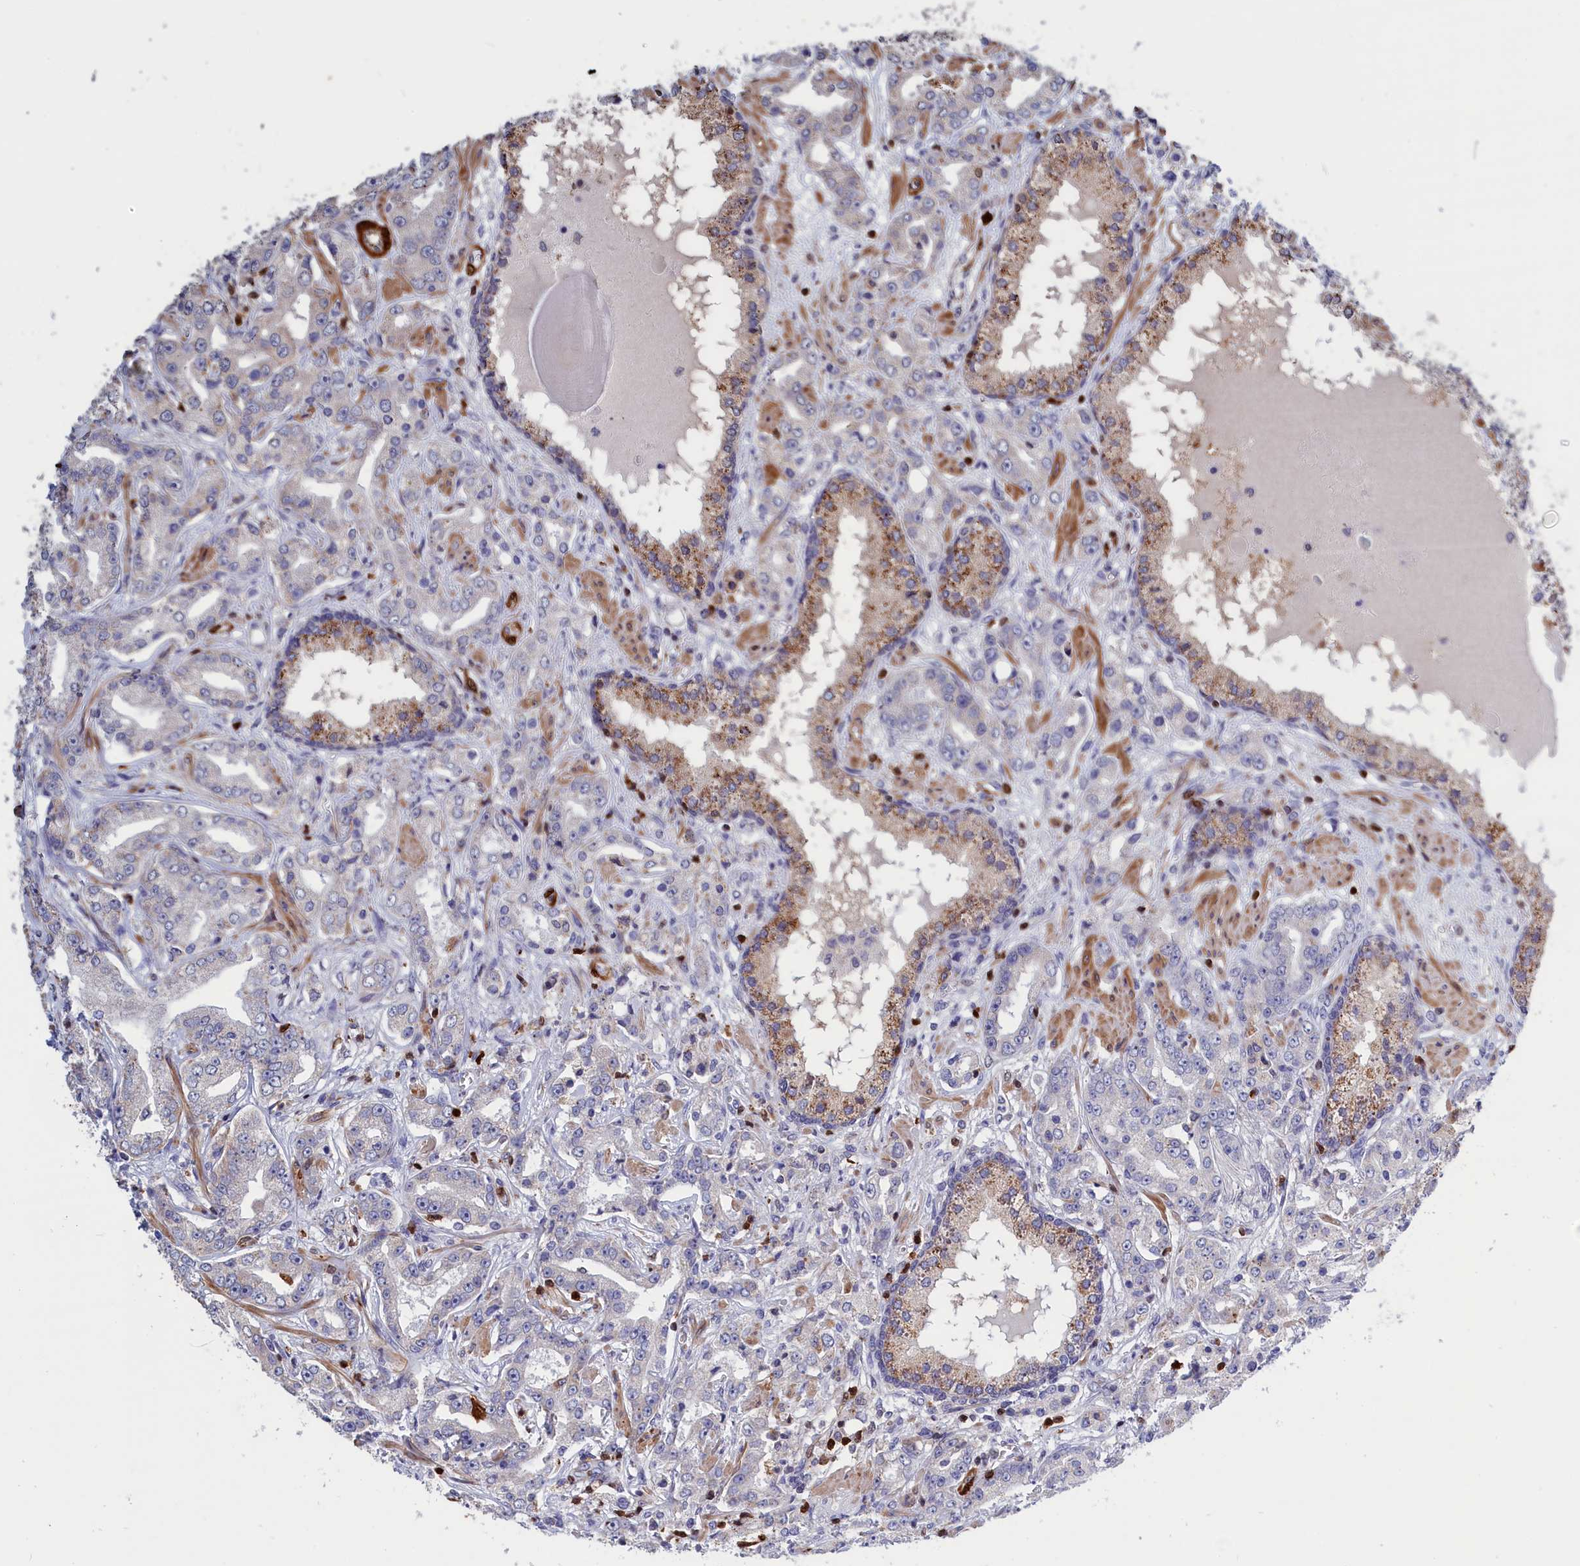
{"staining": {"intensity": "negative", "quantity": "none", "location": "none"}, "tissue": "prostate cancer", "cell_type": "Tumor cells", "image_type": "cancer", "snomed": [{"axis": "morphology", "description": "Adenocarcinoma, High grade"}, {"axis": "topography", "description": "Prostate"}], "caption": "IHC image of neoplastic tissue: prostate cancer (high-grade adenocarcinoma) stained with DAB demonstrates no significant protein staining in tumor cells. The staining is performed using DAB (3,3'-diaminobenzidine) brown chromogen with nuclei counter-stained in using hematoxylin.", "gene": "CRIP1", "patient": {"sex": "male", "age": 63}}